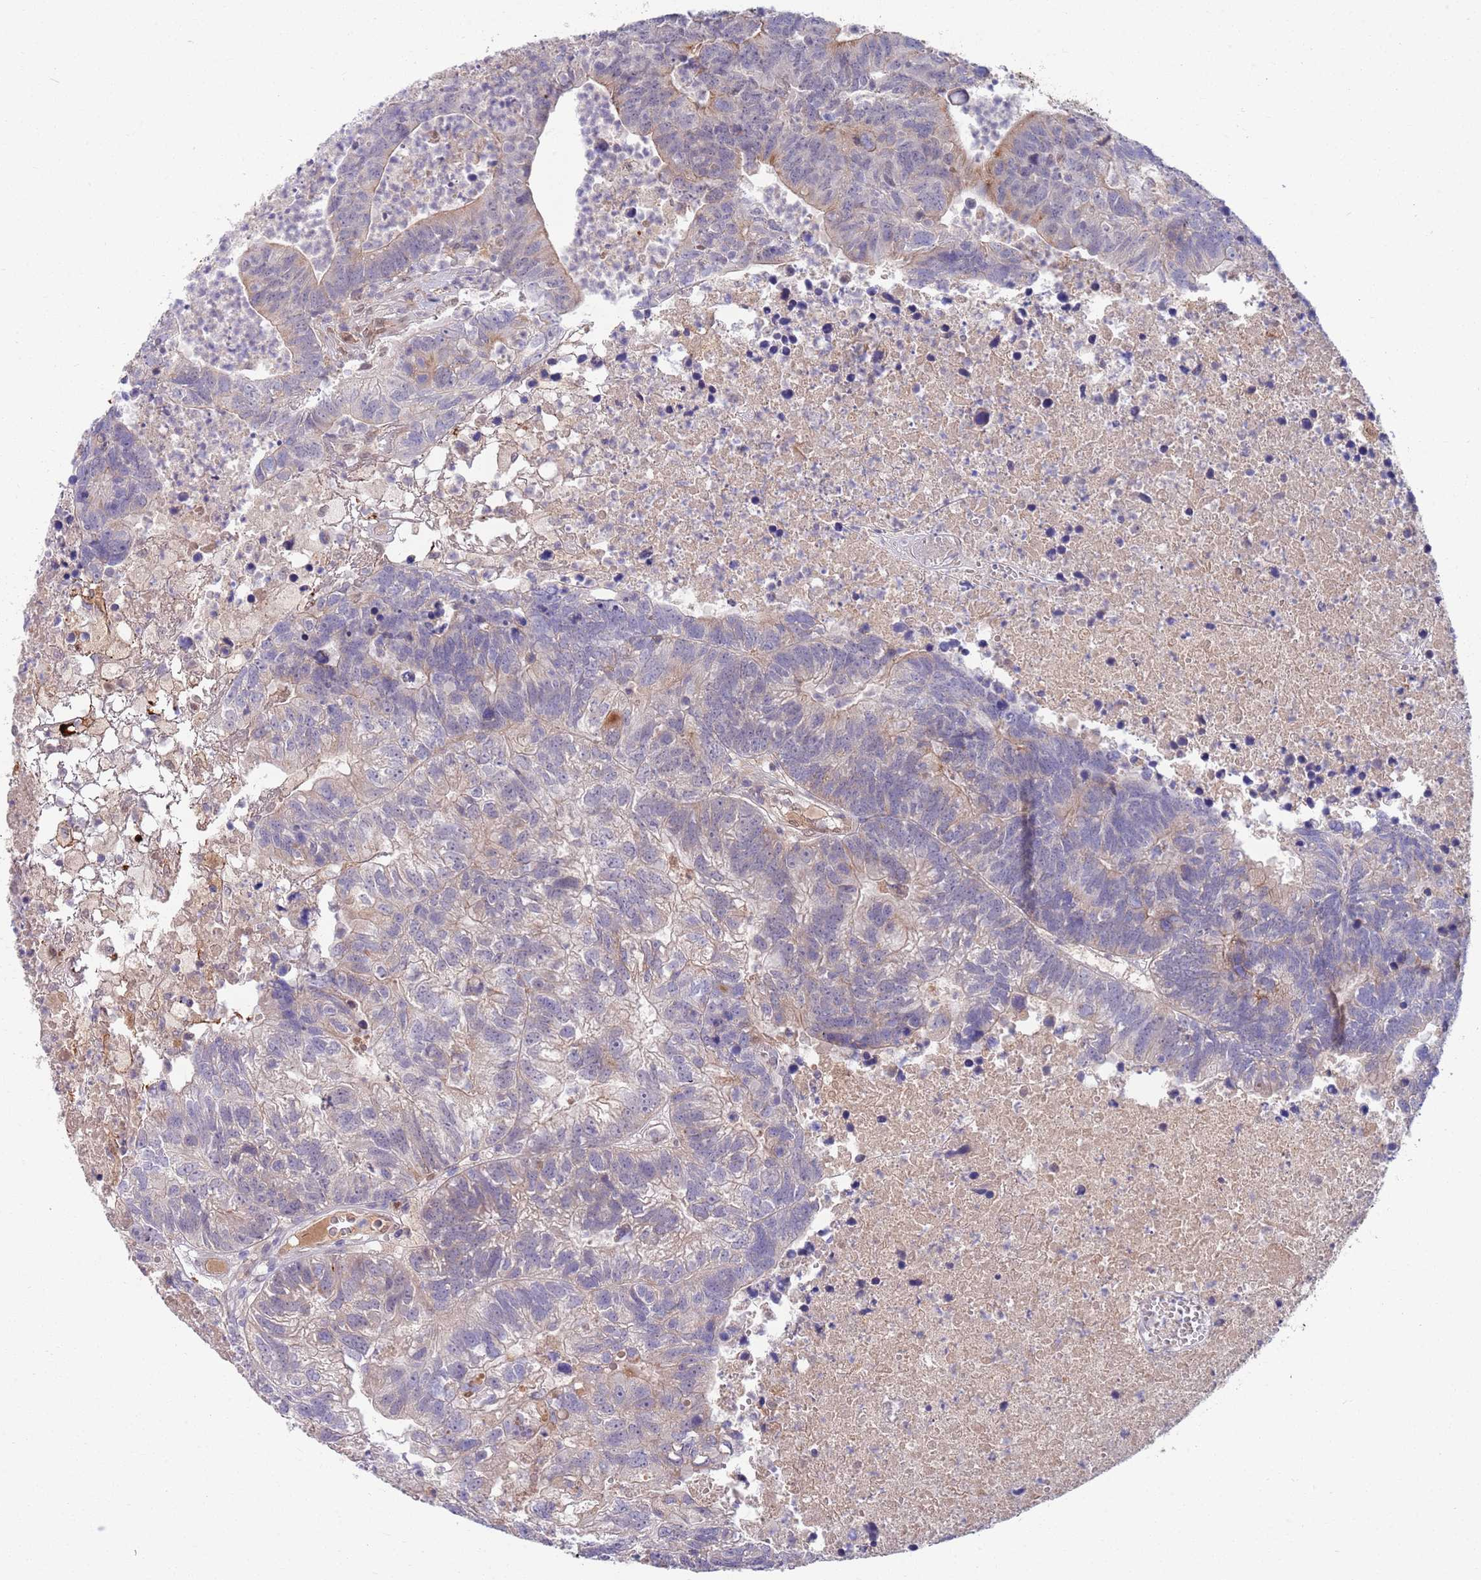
{"staining": {"intensity": "moderate", "quantity": "<25%", "location": "cytoplasmic/membranous"}, "tissue": "colorectal cancer", "cell_type": "Tumor cells", "image_type": "cancer", "snomed": [{"axis": "morphology", "description": "Adenocarcinoma, NOS"}, {"axis": "topography", "description": "Colon"}], "caption": "Immunohistochemical staining of human adenocarcinoma (colorectal) shows moderate cytoplasmic/membranous protein expression in approximately <25% of tumor cells.", "gene": "NLRP6", "patient": {"sex": "female", "age": 48}}